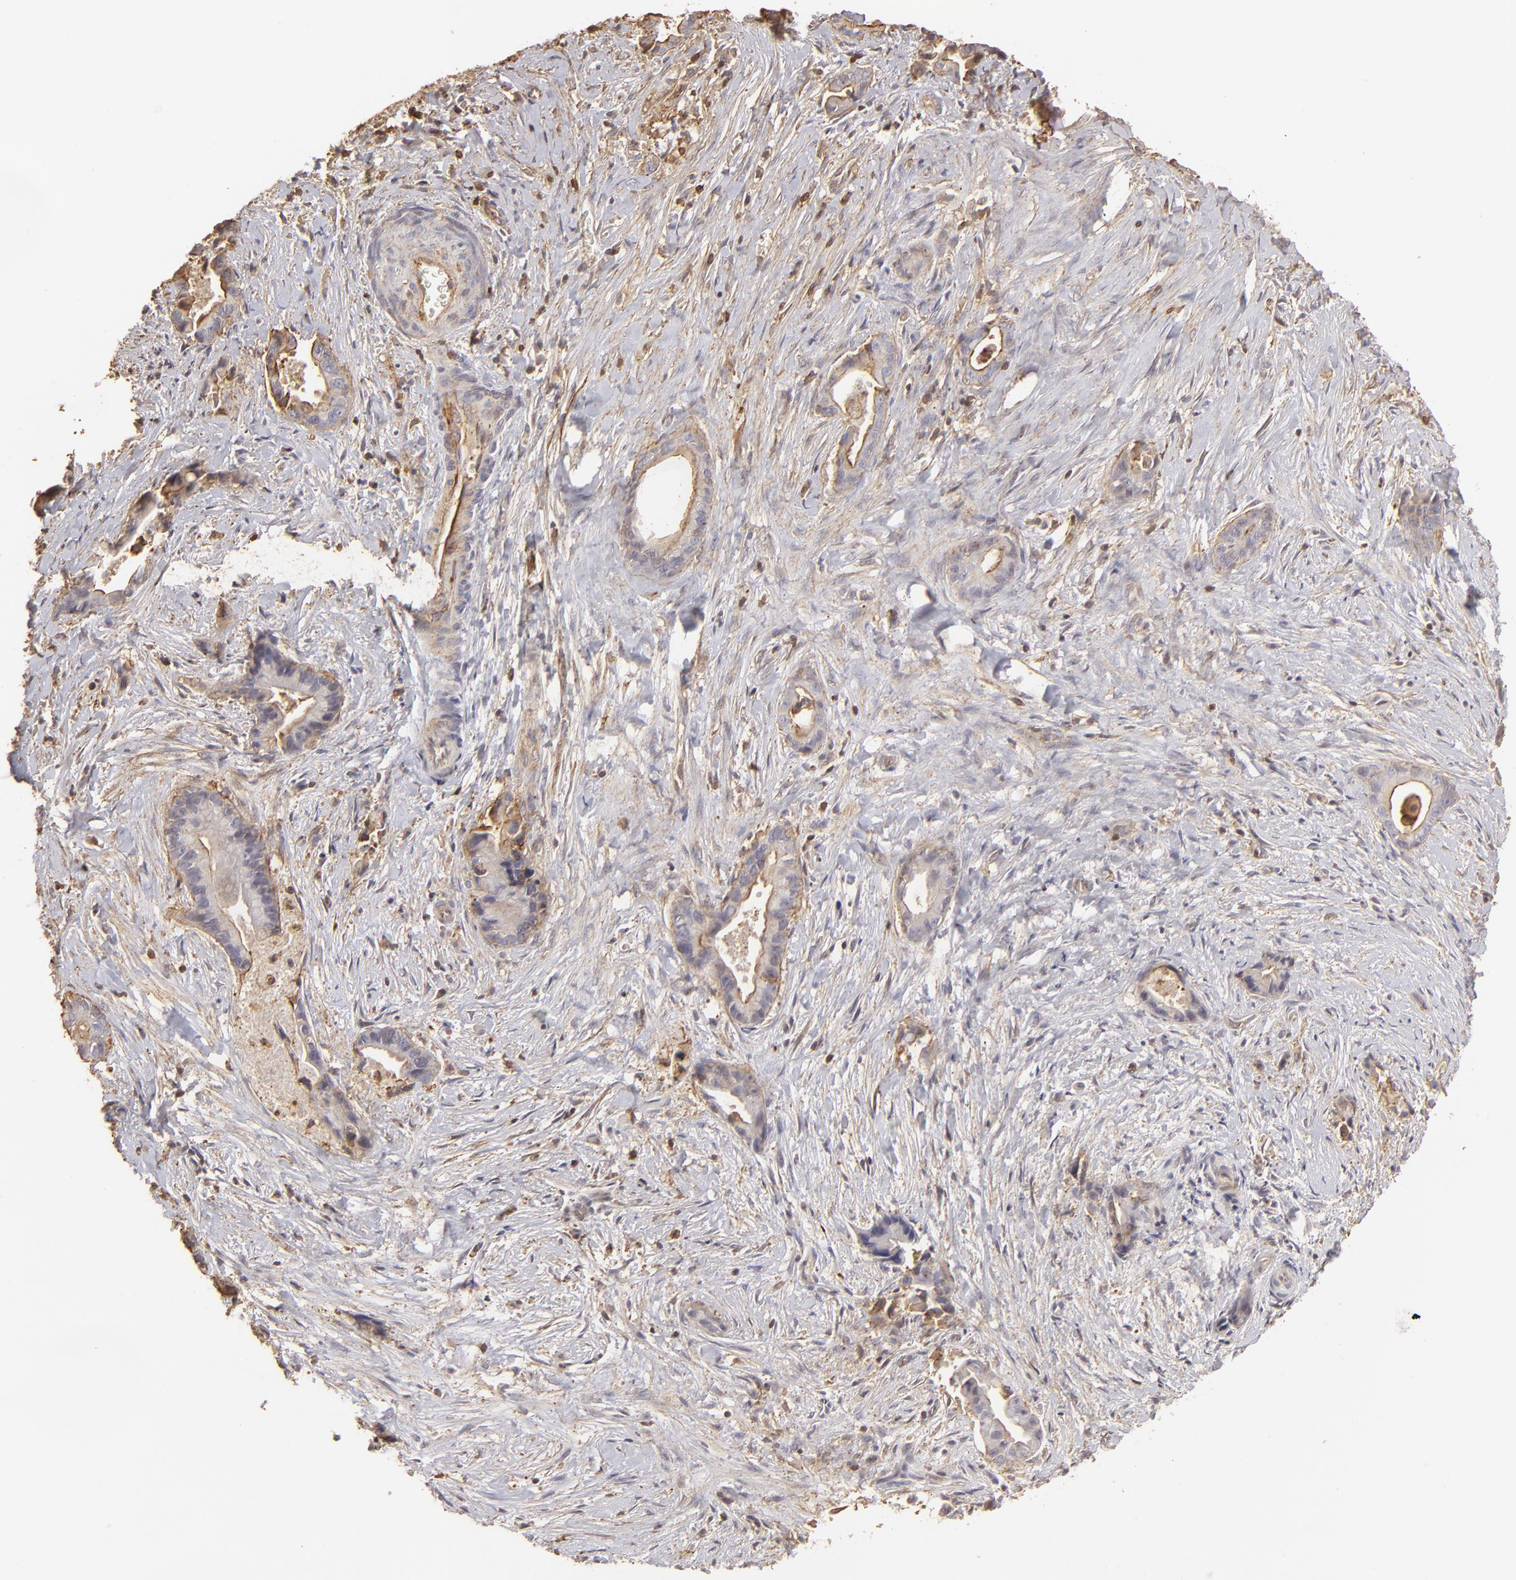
{"staining": {"intensity": "moderate", "quantity": ">75%", "location": "cytoplasmic/membranous"}, "tissue": "liver cancer", "cell_type": "Tumor cells", "image_type": "cancer", "snomed": [{"axis": "morphology", "description": "Cholangiocarcinoma"}, {"axis": "topography", "description": "Liver"}], "caption": "Tumor cells reveal medium levels of moderate cytoplasmic/membranous staining in about >75% of cells in cholangiocarcinoma (liver). Immunohistochemistry (ihc) stains the protein in brown and the nuclei are stained blue.", "gene": "ACTB", "patient": {"sex": "female", "age": 55}}